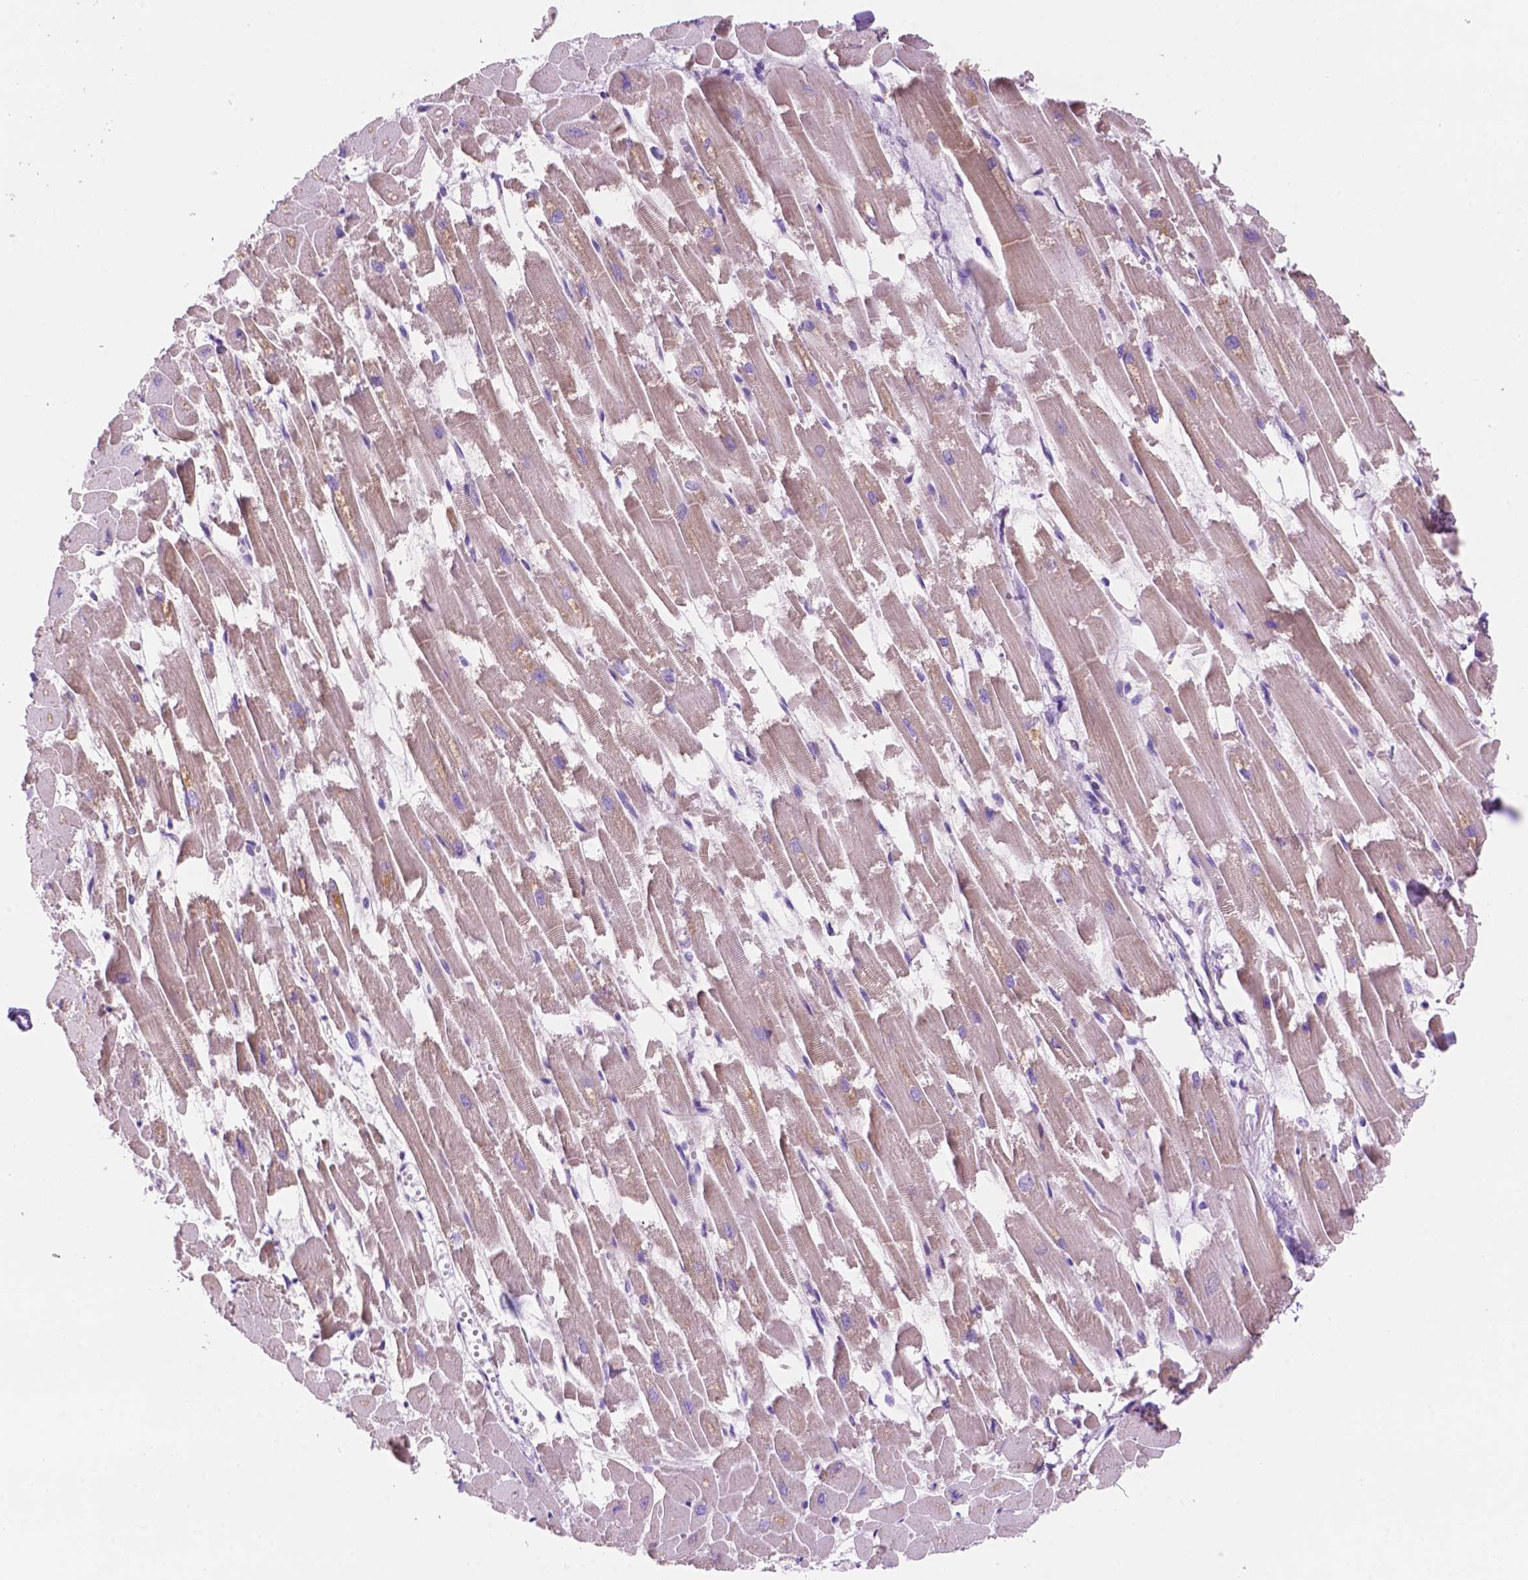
{"staining": {"intensity": "weak", "quantity": "25%-75%", "location": "cytoplasmic/membranous"}, "tissue": "heart muscle", "cell_type": "Cardiomyocytes", "image_type": "normal", "snomed": [{"axis": "morphology", "description": "Normal tissue, NOS"}, {"axis": "topography", "description": "Heart"}], "caption": "A high-resolution histopathology image shows IHC staining of benign heart muscle, which demonstrates weak cytoplasmic/membranous staining in about 25%-75% of cardiomyocytes.", "gene": "CEACAM7", "patient": {"sex": "female", "age": 52}}